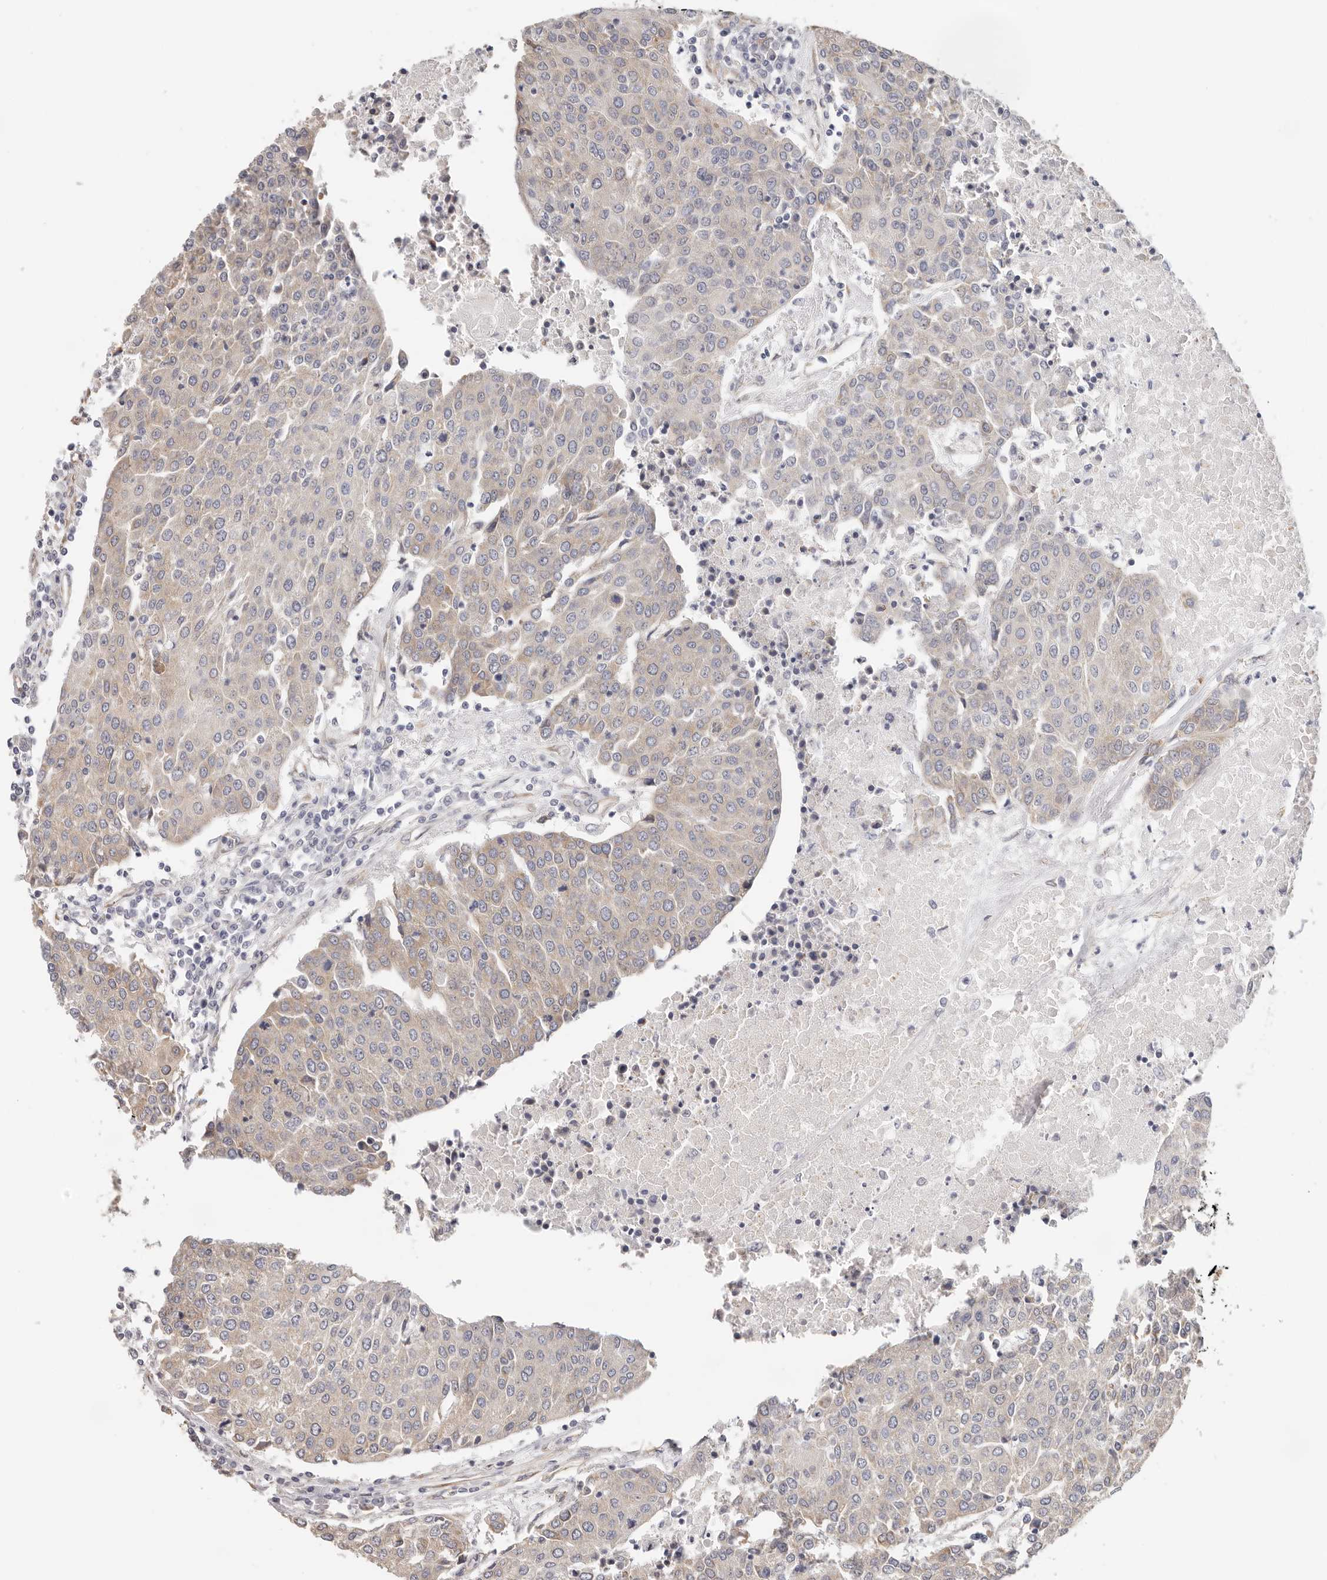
{"staining": {"intensity": "weak", "quantity": "<25%", "location": "cytoplasmic/membranous"}, "tissue": "urothelial cancer", "cell_type": "Tumor cells", "image_type": "cancer", "snomed": [{"axis": "morphology", "description": "Urothelial carcinoma, High grade"}, {"axis": "topography", "description": "Urinary bladder"}], "caption": "Tumor cells show no significant expression in urothelial carcinoma (high-grade).", "gene": "AFDN", "patient": {"sex": "female", "age": 85}}